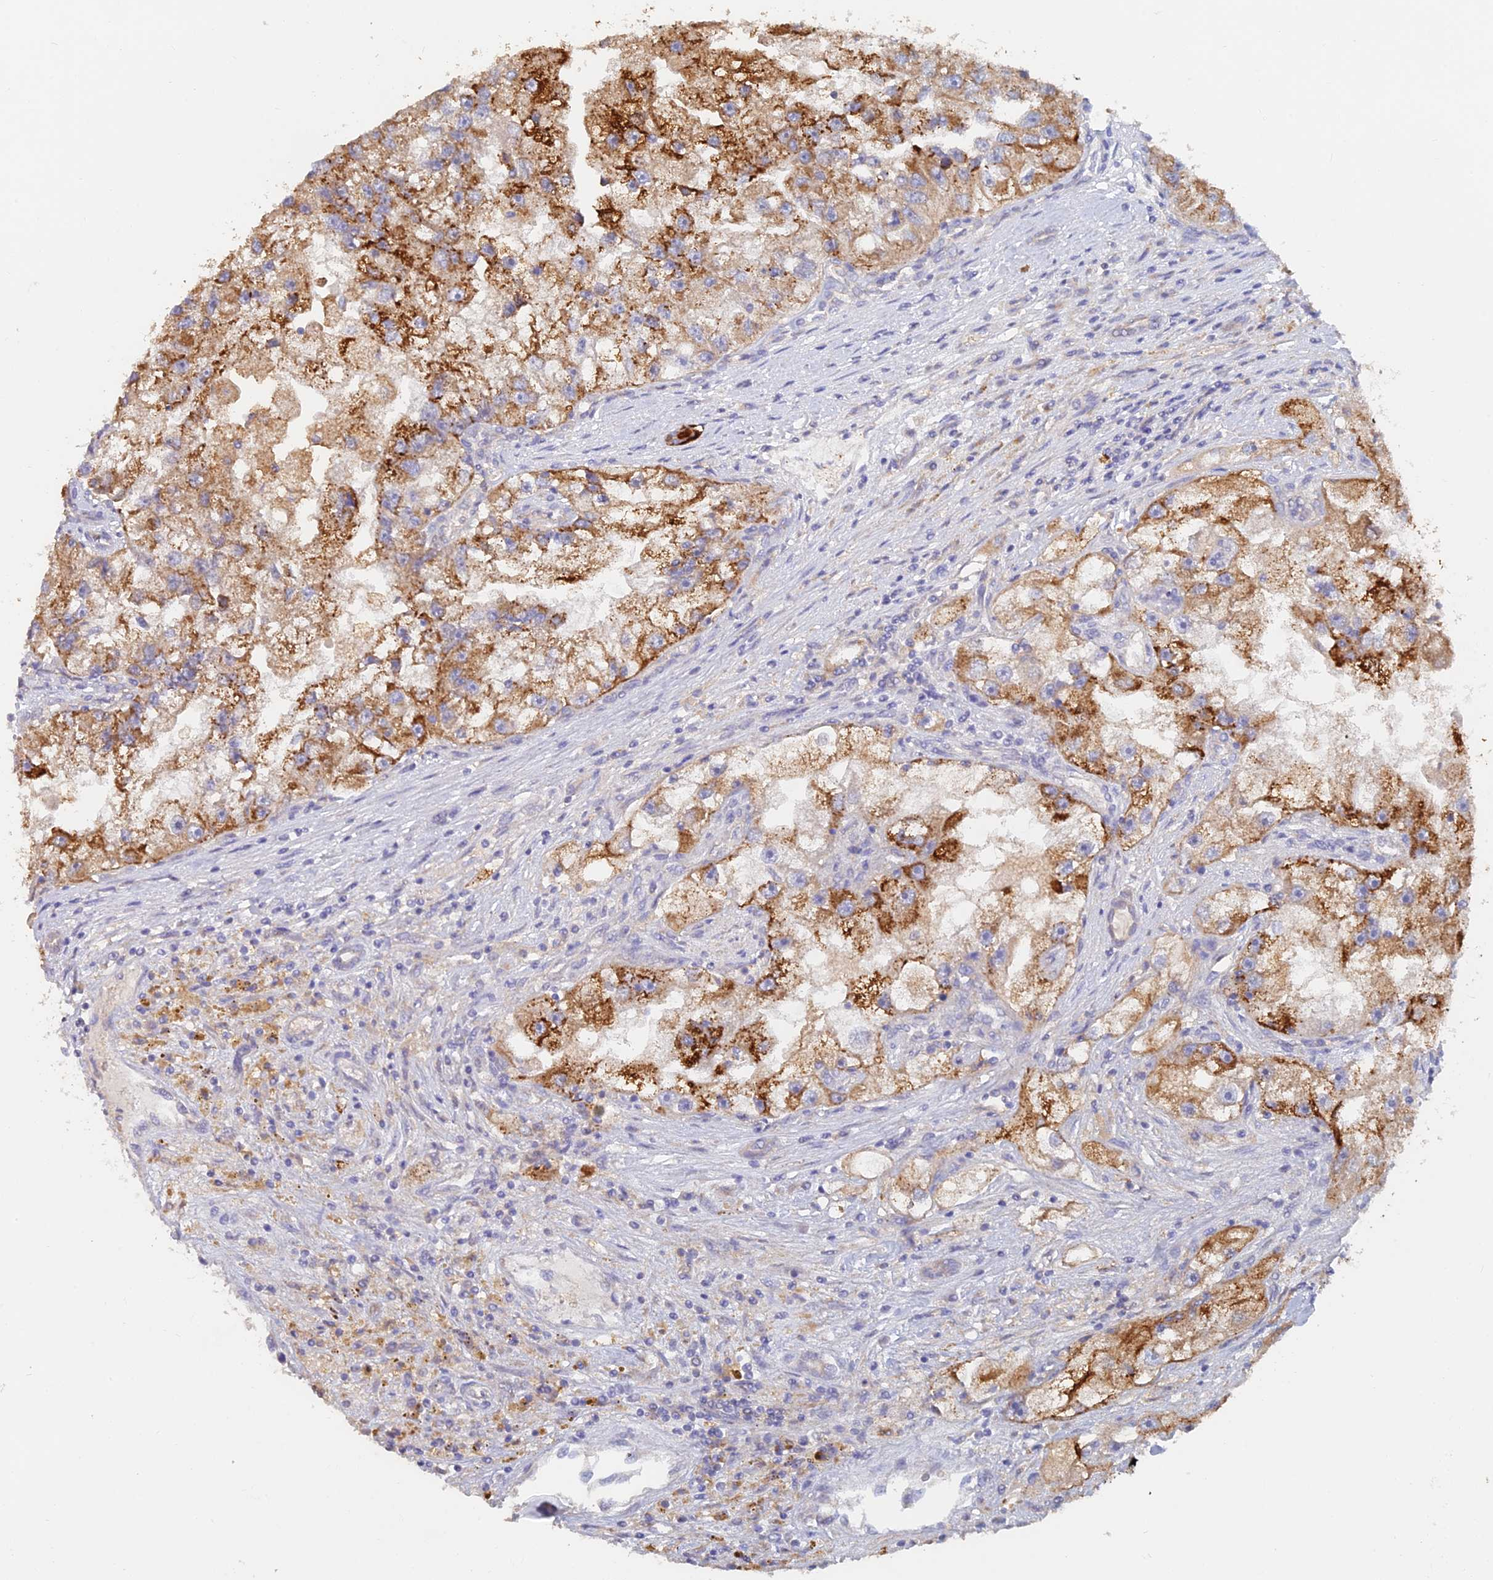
{"staining": {"intensity": "strong", "quantity": "<25%", "location": "cytoplasmic/membranous"}, "tissue": "renal cancer", "cell_type": "Tumor cells", "image_type": "cancer", "snomed": [{"axis": "morphology", "description": "Adenocarcinoma, NOS"}, {"axis": "topography", "description": "Kidney"}], "caption": "Immunohistochemical staining of human renal cancer (adenocarcinoma) shows medium levels of strong cytoplasmic/membranous expression in approximately <25% of tumor cells.", "gene": "ARRDC1", "patient": {"sex": "male", "age": 63}}